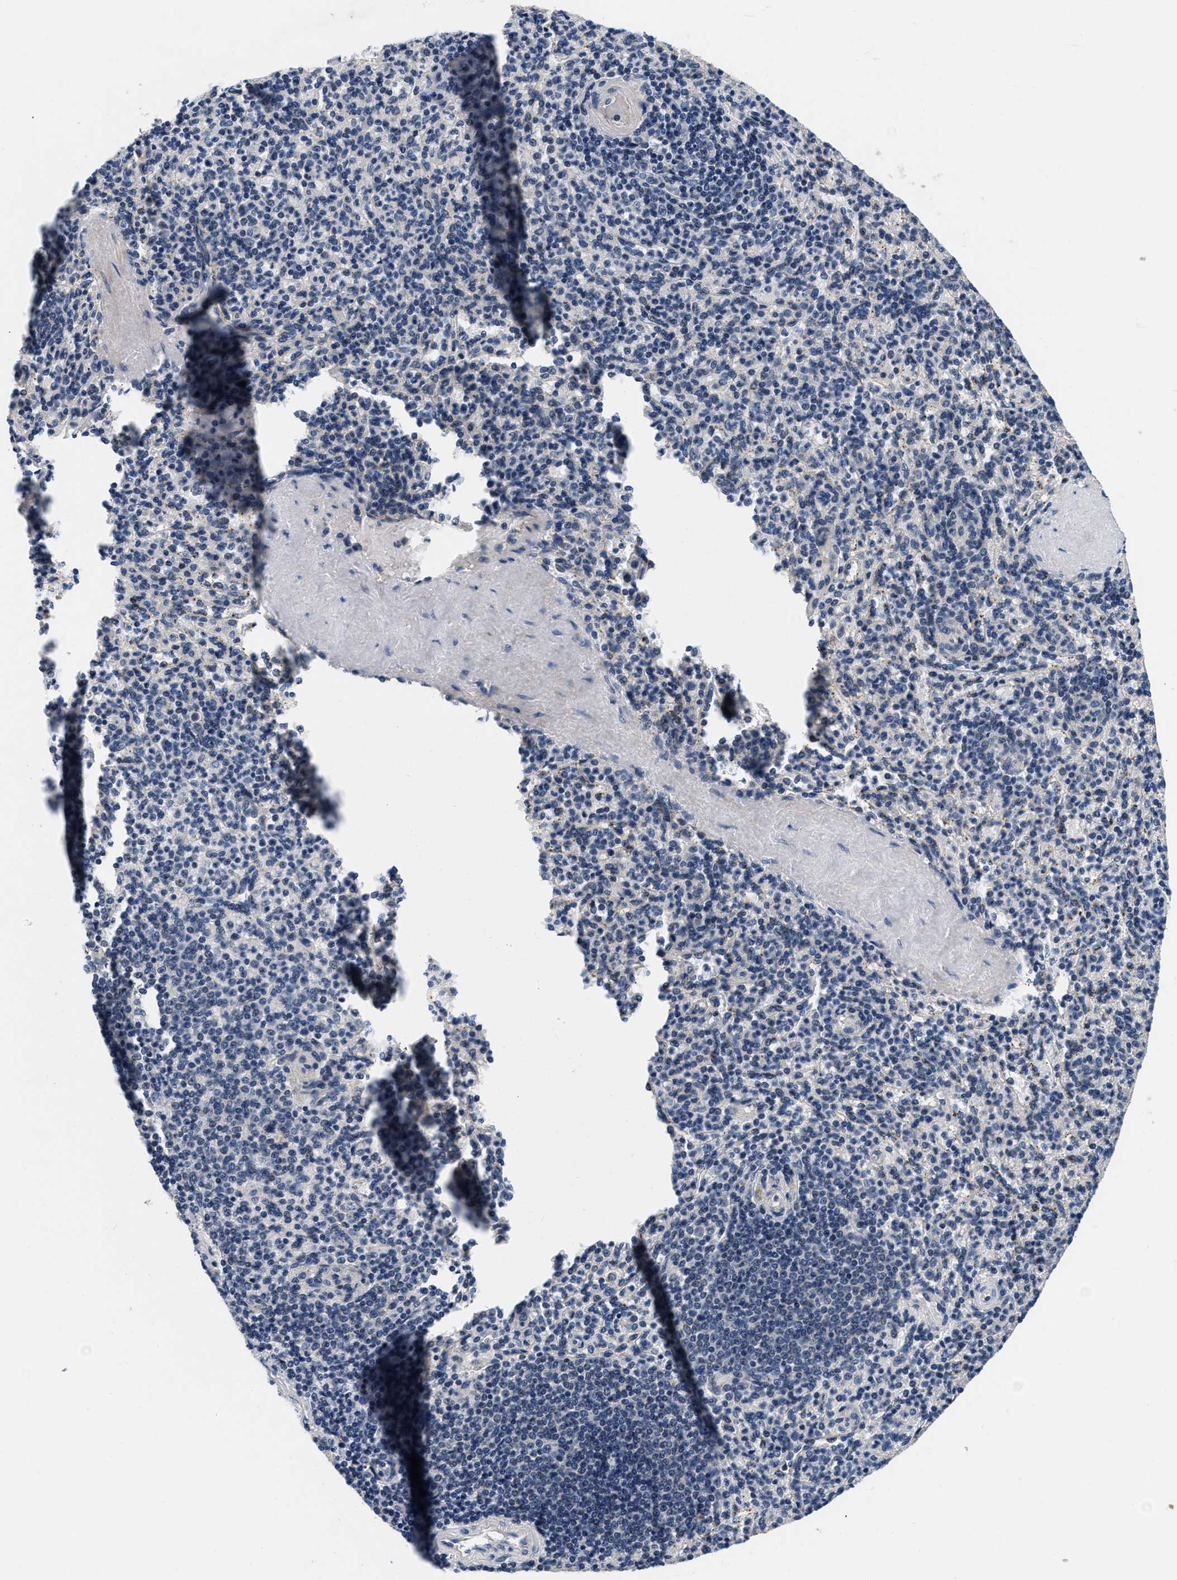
{"staining": {"intensity": "negative", "quantity": "none", "location": "none"}, "tissue": "spleen", "cell_type": "Cells in red pulp", "image_type": "normal", "snomed": [{"axis": "morphology", "description": "Normal tissue, NOS"}, {"axis": "topography", "description": "Spleen"}], "caption": "The histopathology image exhibits no staining of cells in red pulp in benign spleen.", "gene": "PDP1", "patient": {"sex": "male", "age": 36}}